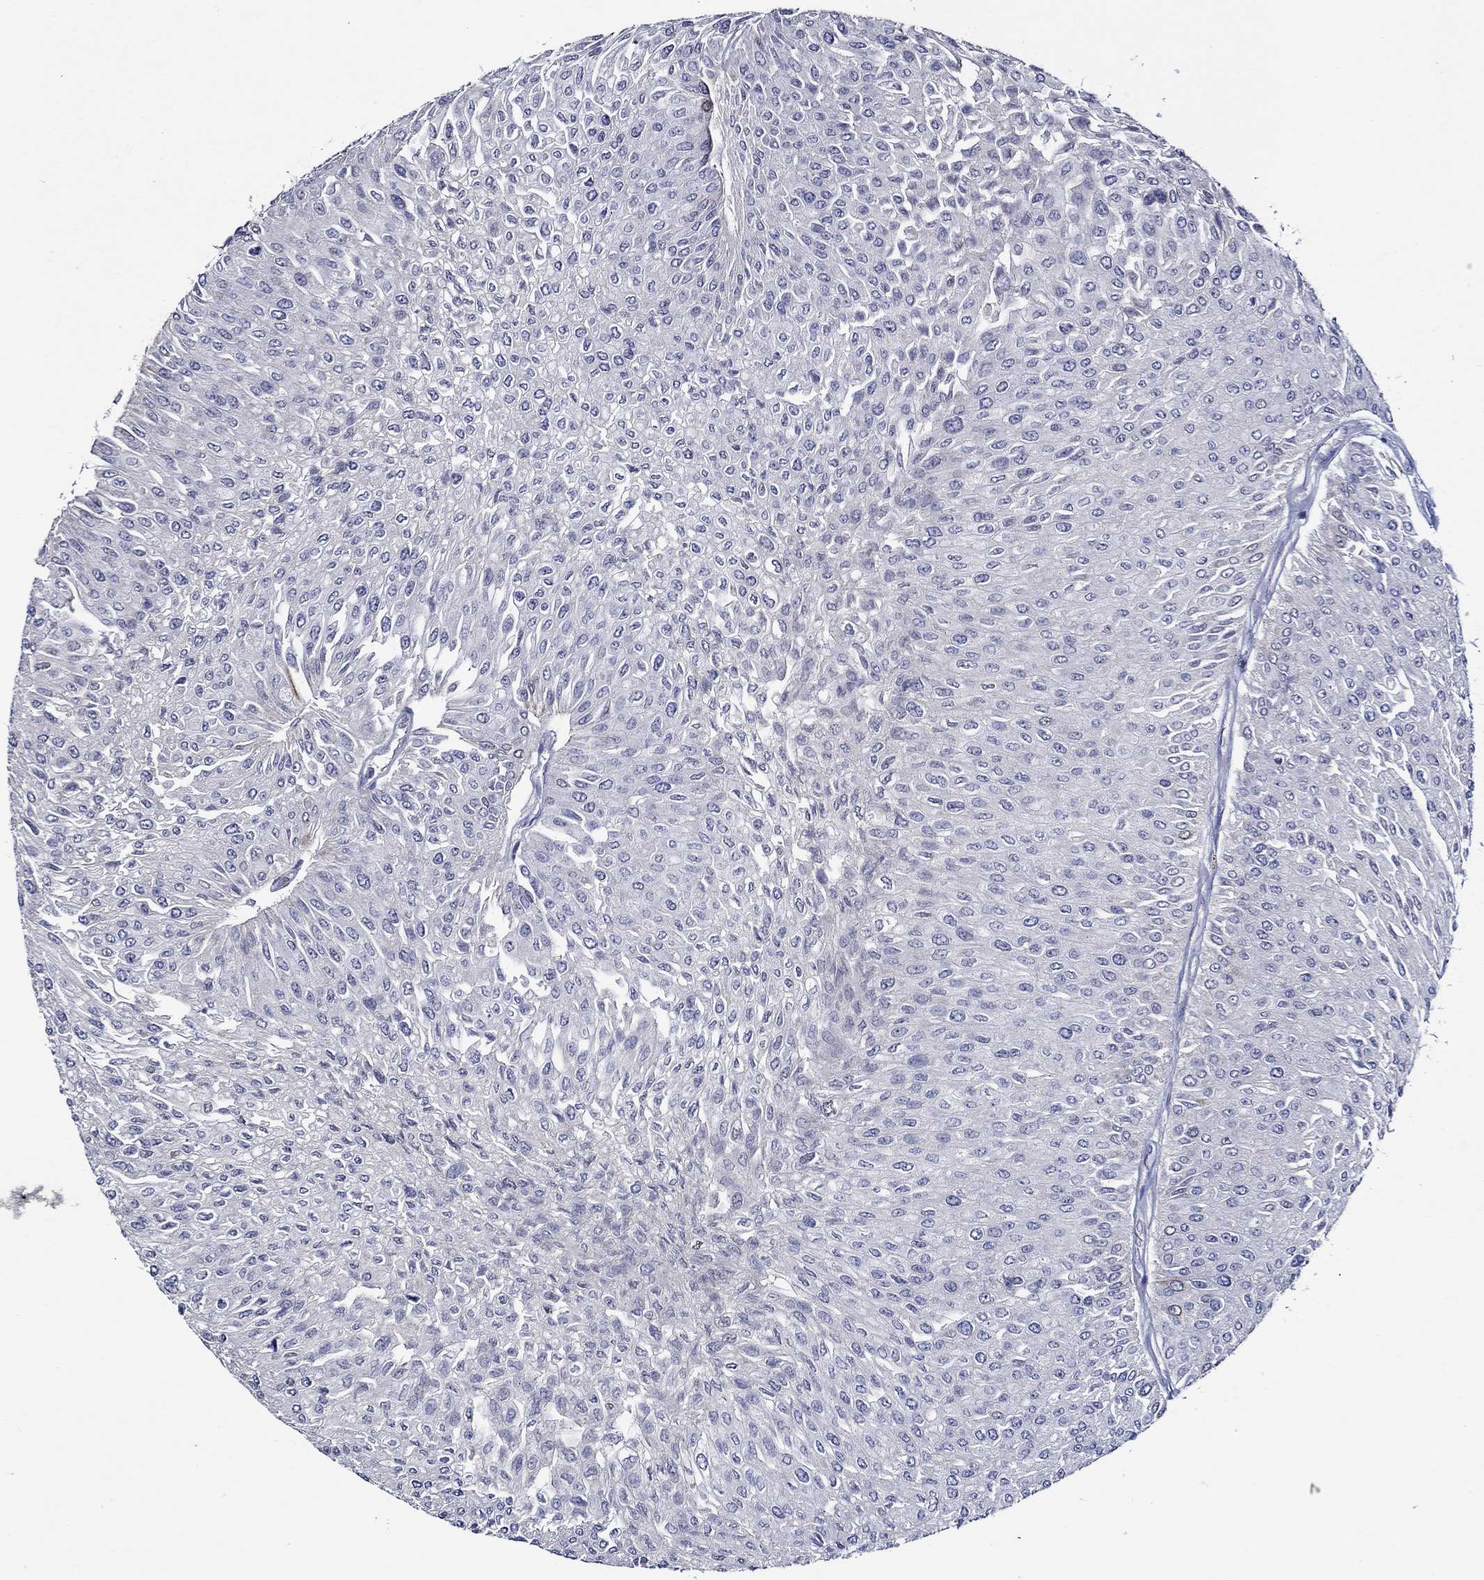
{"staining": {"intensity": "negative", "quantity": "none", "location": "none"}, "tissue": "urothelial cancer", "cell_type": "Tumor cells", "image_type": "cancer", "snomed": [{"axis": "morphology", "description": "Urothelial carcinoma, Low grade"}, {"axis": "topography", "description": "Urinary bladder"}], "caption": "The IHC photomicrograph has no significant staining in tumor cells of urothelial cancer tissue.", "gene": "GATA2", "patient": {"sex": "male", "age": 67}}